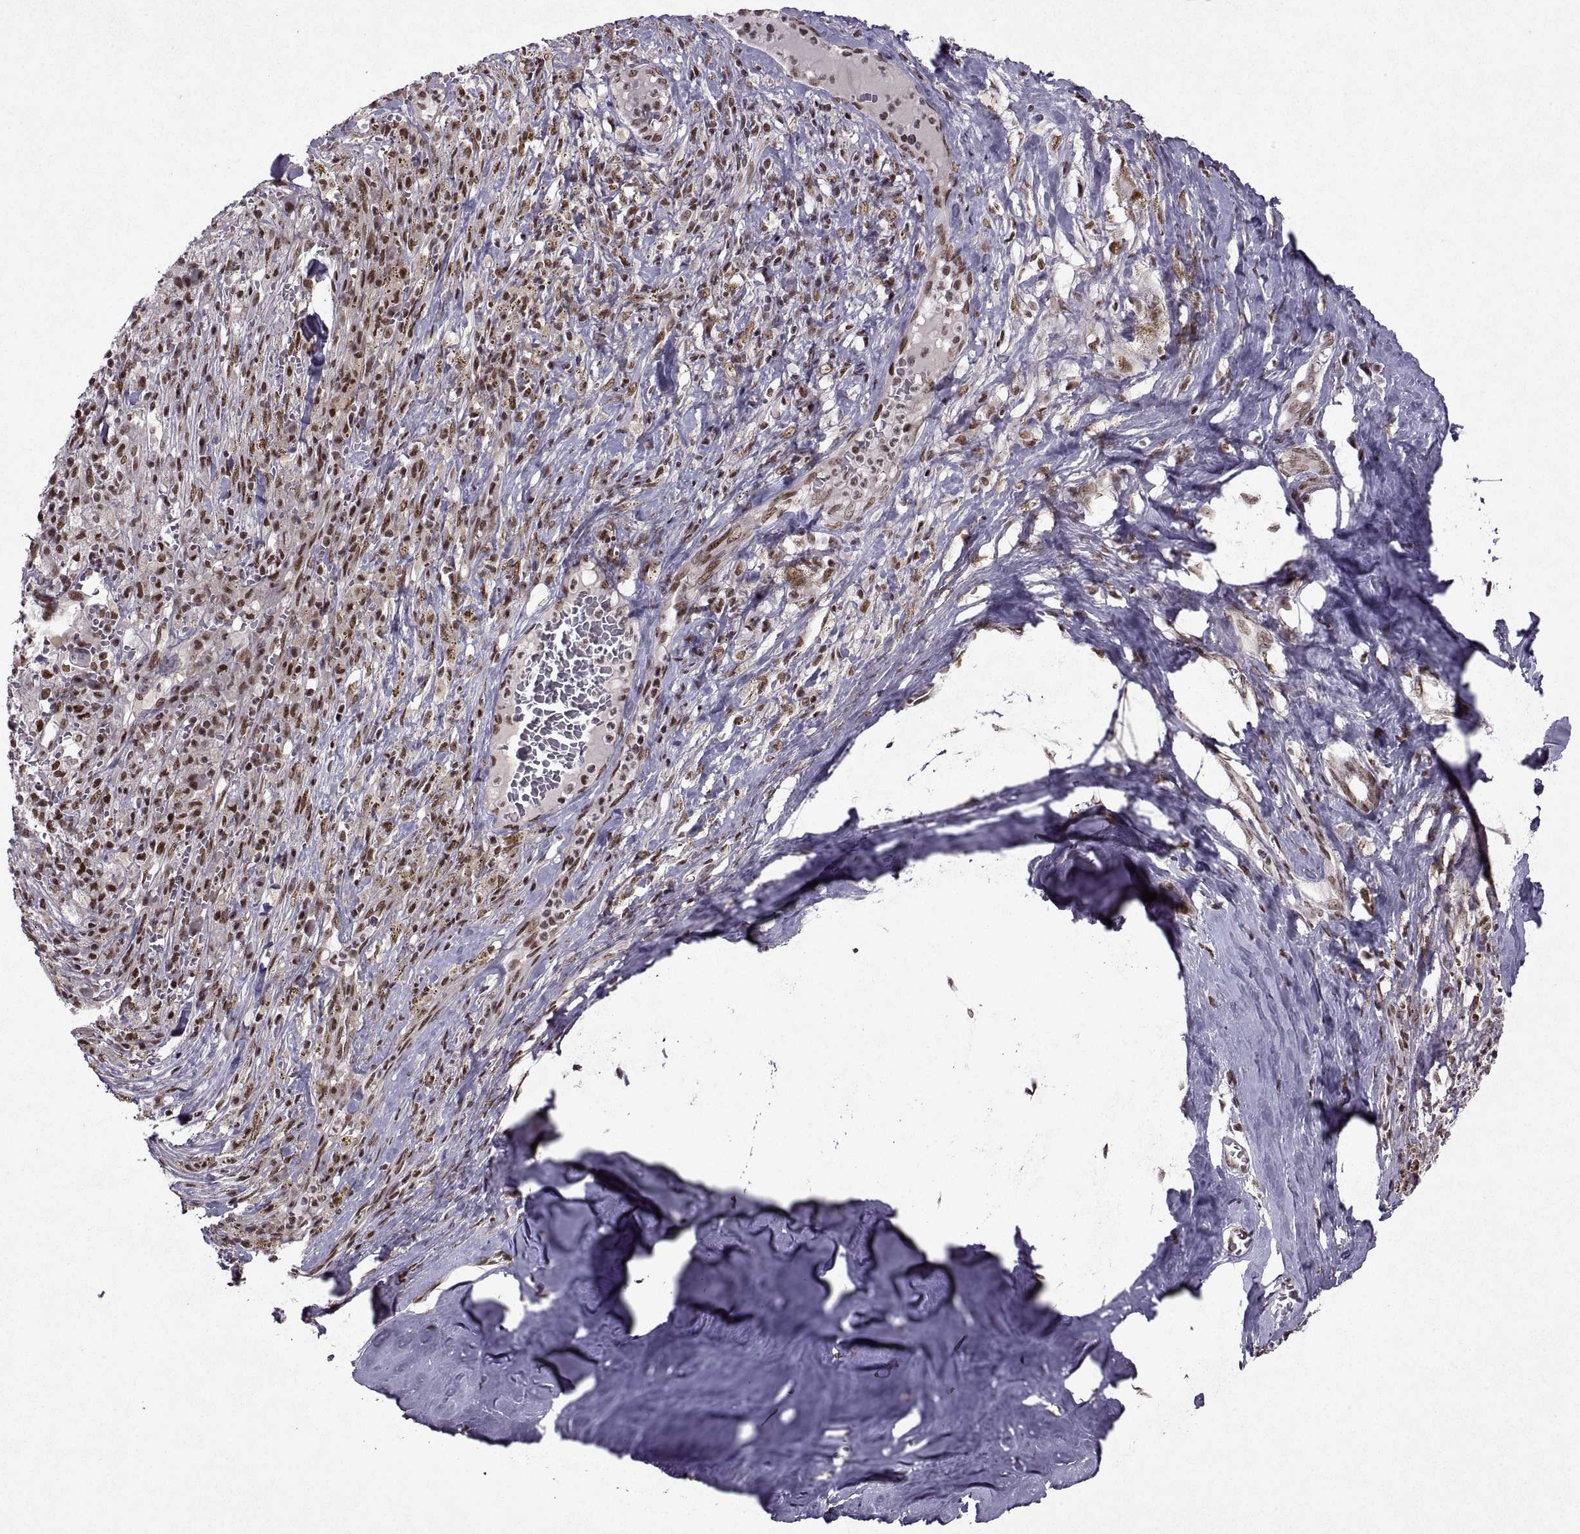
{"staining": {"intensity": "moderate", "quantity": ">75%", "location": "nuclear"}, "tissue": "melanoma", "cell_type": "Tumor cells", "image_type": "cancer", "snomed": [{"axis": "morphology", "description": "Malignant melanoma, NOS"}, {"axis": "topography", "description": "Skin"}], "caption": "Protein staining of melanoma tissue demonstrates moderate nuclear positivity in about >75% of tumor cells. The staining was performed using DAB to visualize the protein expression in brown, while the nuclei were stained in blue with hematoxylin (Magnification: 20x).", "gene": "MT1E", "patient": {"sex": "female", "age": 91}}